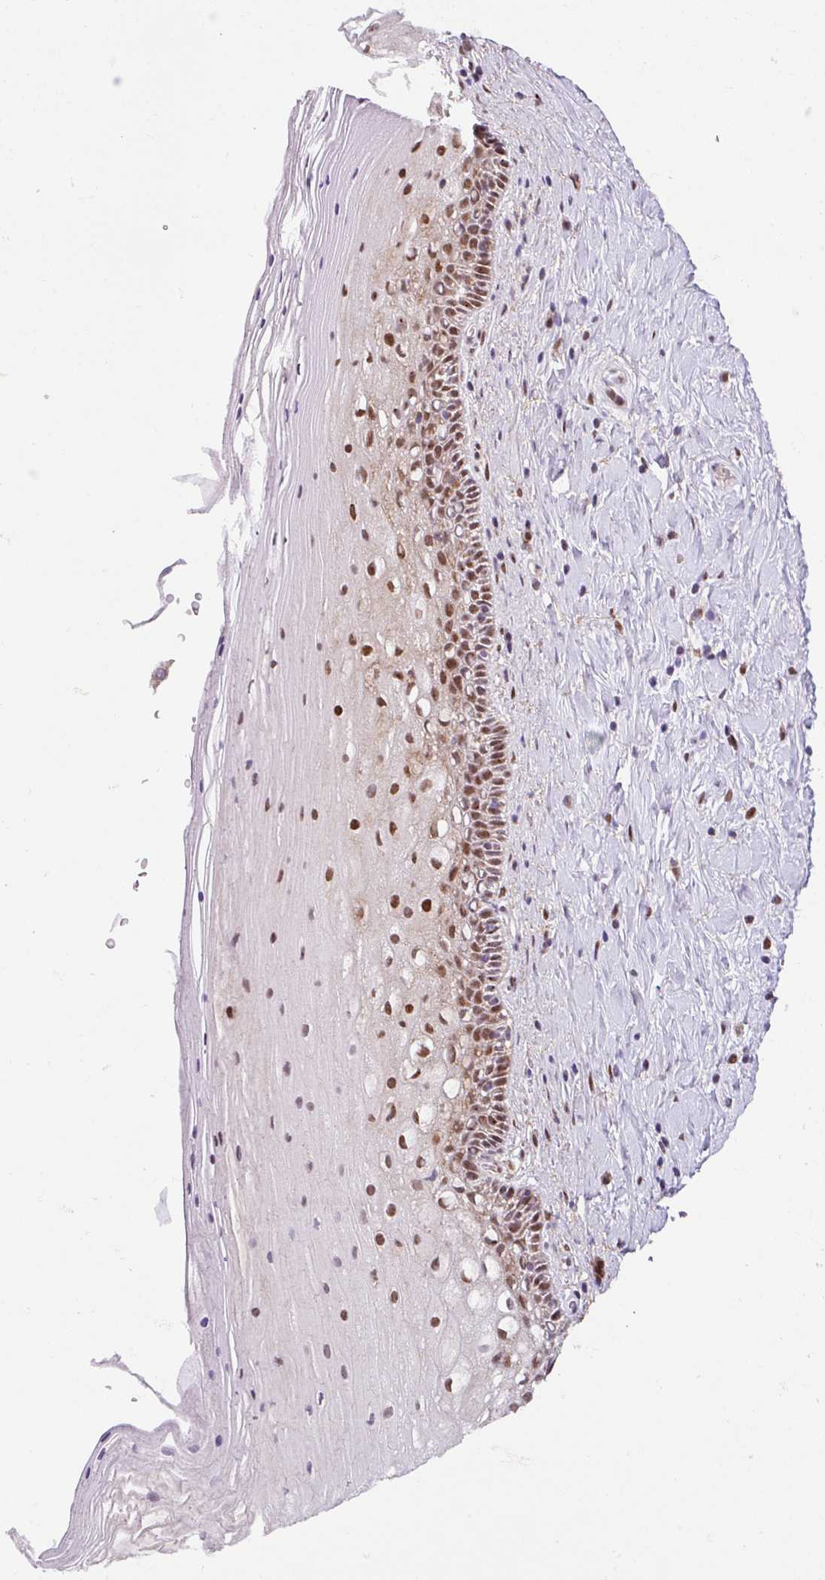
{"staining": {"intensity": "moderate", "quantity": "25%-75%", "location": "cytoplasmic/membranous"}, "tissue": "cervix", "cell_type": "Glandular cells", "image_type": "normal", "snomed": [{"axis": "morphology", "description": "Normal tissue, NOS"}, {"axis": "topography", "description": "Cervix"}], "caption": "Normal cervix was stained to show a protein in brown. There is medium levels of moderate cytoplasmic/membranous staining in about 25%-75% of glandular cells.", "gene": "ENSG00000269547", "patient": {"sex": "female", "age": 36}}